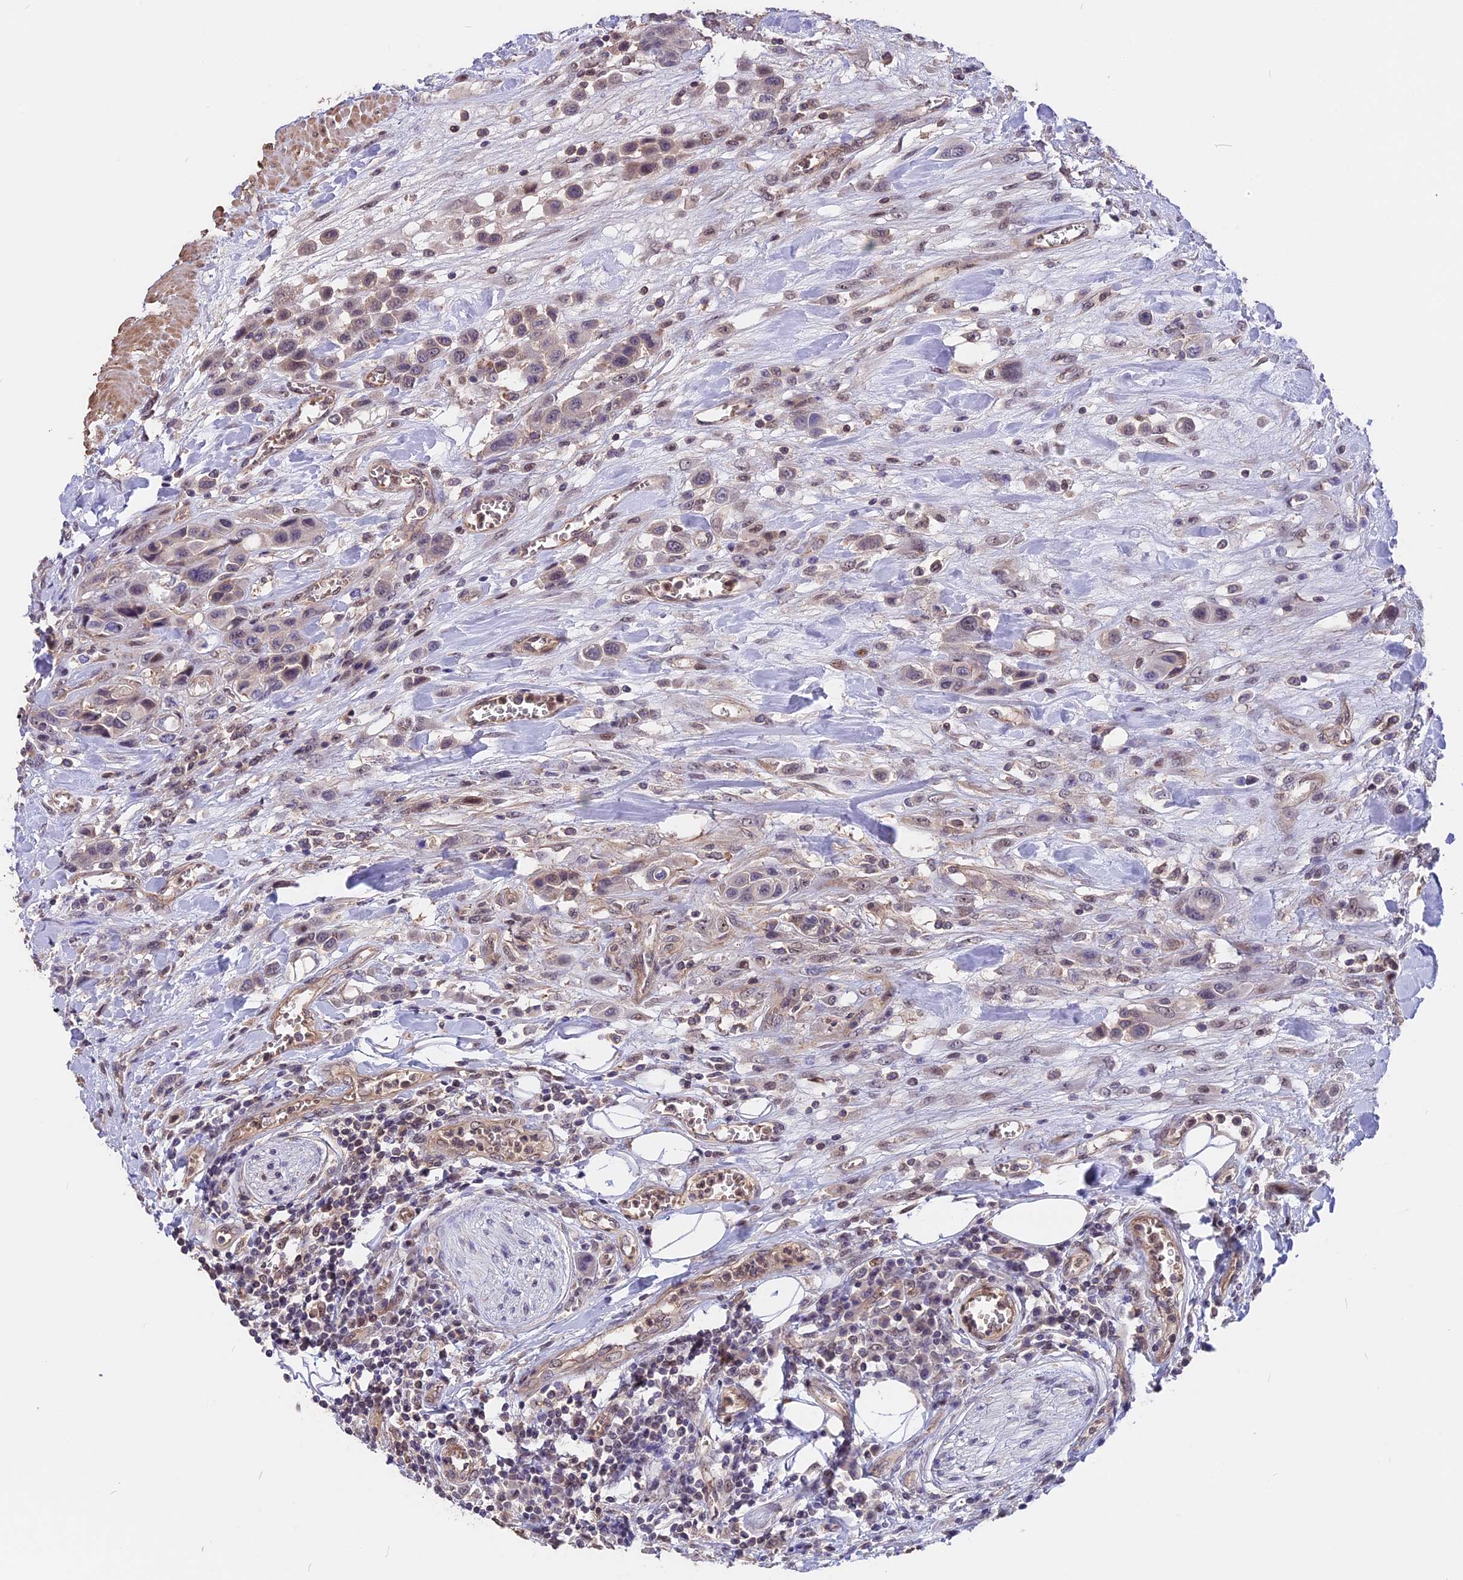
{"staining": {"intensity": "negative", "quantity": "none", "location": "none"}, "tissue": "urothelial cancer", "cell_type": "Tumor cells", "image_type": "cancer", "snomed": [{"axis": "morphology", "description": "Urothelial carcinoma, High grade"}, {"axis": "topography", "description": "Urinary bladder"}], "caption": "This is an IHC histopathology image of human urothelial cancer. There is no staining in tumor cells.", "gene": "ZC3H10", "patient": {"sex": "male", "age": 50}}